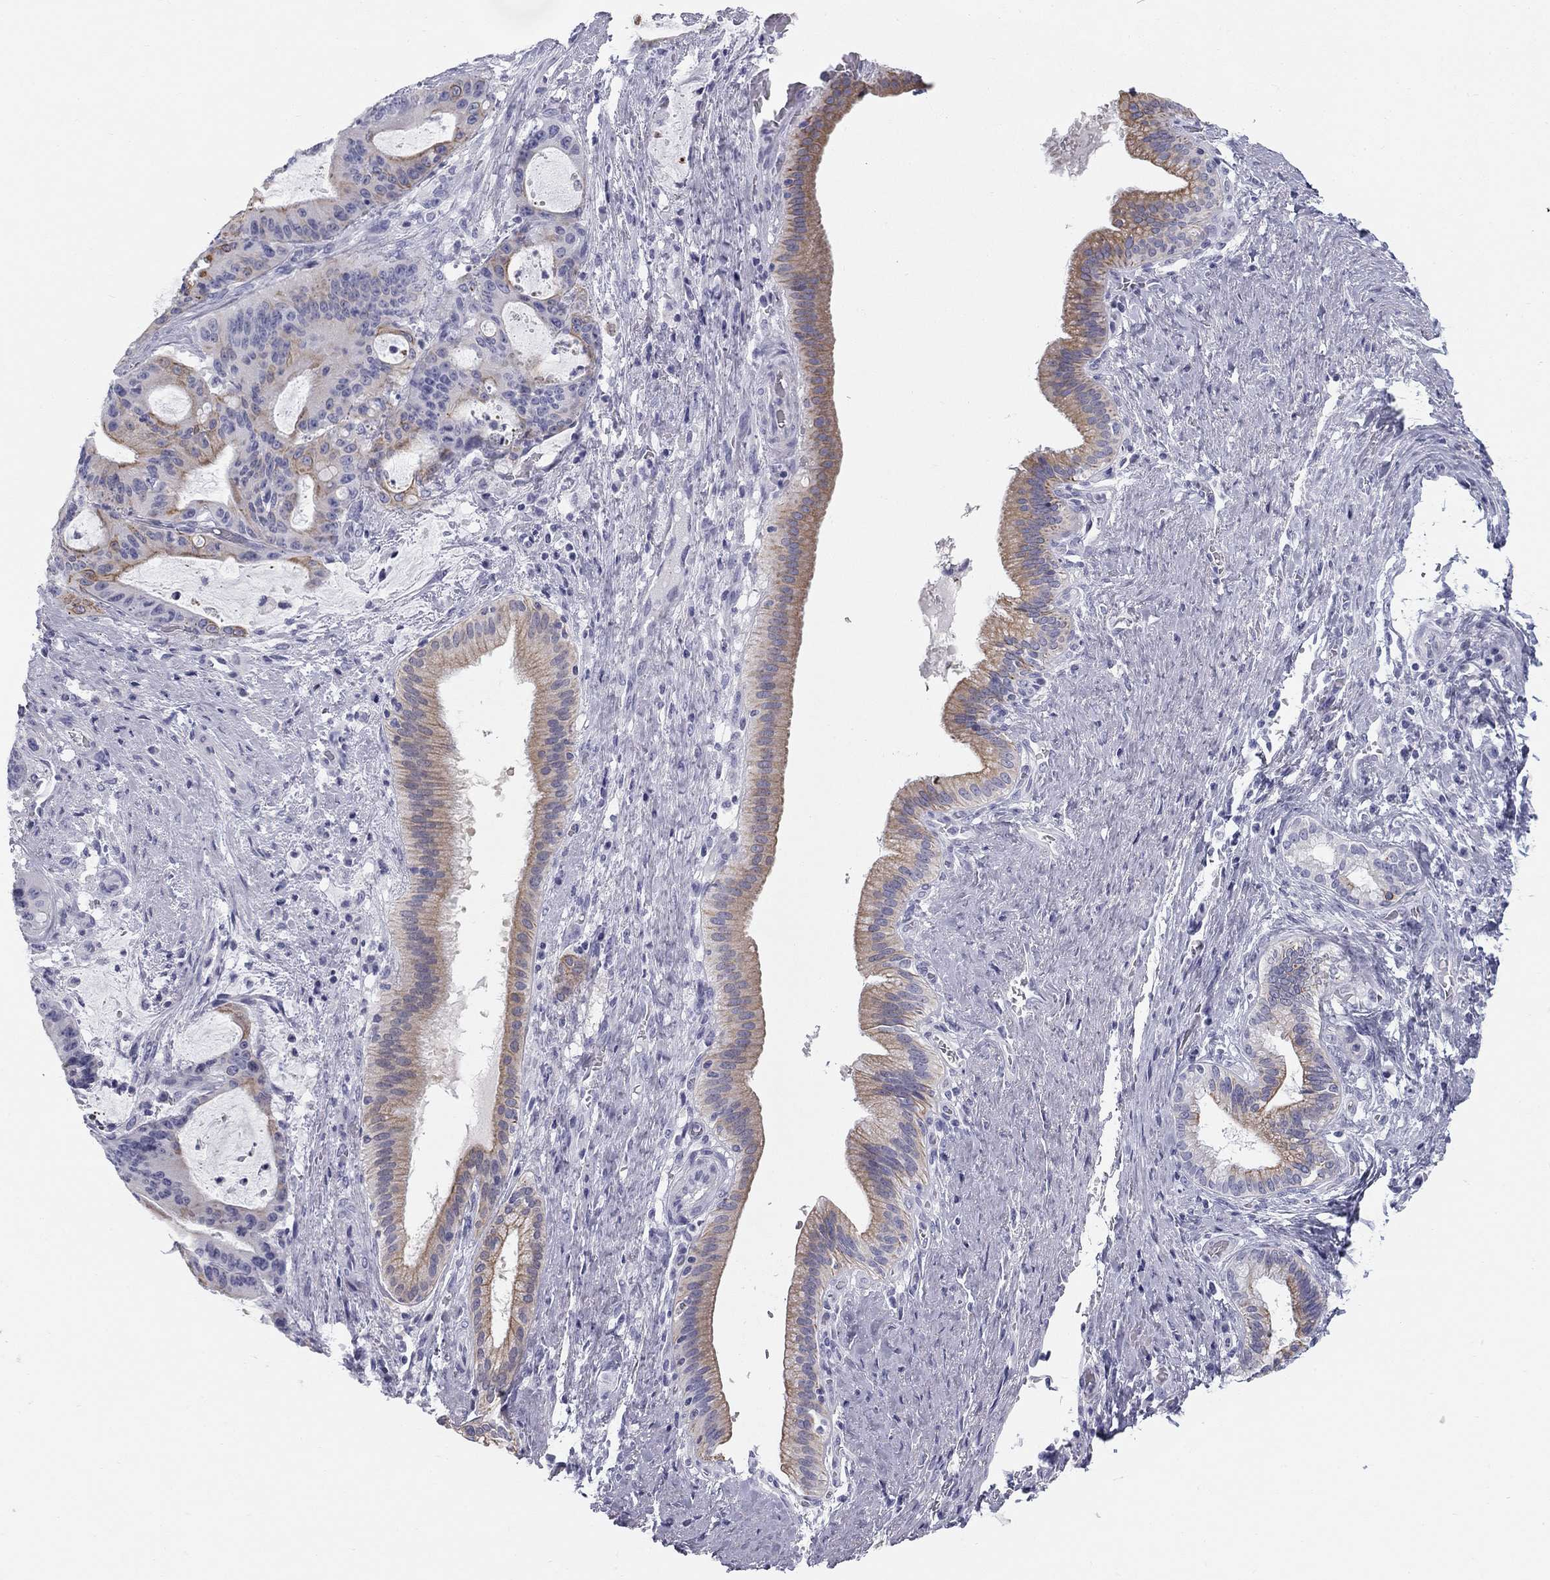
{"staining": {"intensity": "moderate", "quantity": "25%-75%", "location": "cytoplasmic/membranous"}, "tissue": "liver cancer", "cell_type": "Tumor cells", "image_type": "cancer", "snomed": [{"axis": "morphology", "description": "Cholangiocarcinoma"}, {"axis": "topography", "description": "Liver"}], "caption": "An image of human liver cancer (cholangiocarcinoma) stained for a protein shows moderate cytoplasmic/membranous brown staining in tumor cells. The staining was performed using DAB (3,3'-diaminobenzidine) to visualize the protein expression in brown, while the nuclei were stained in blue with hematoxylin (Magnification: 20x).", "gene": "SULT2B1", "patient": {"sex": "female", "age": 73}}